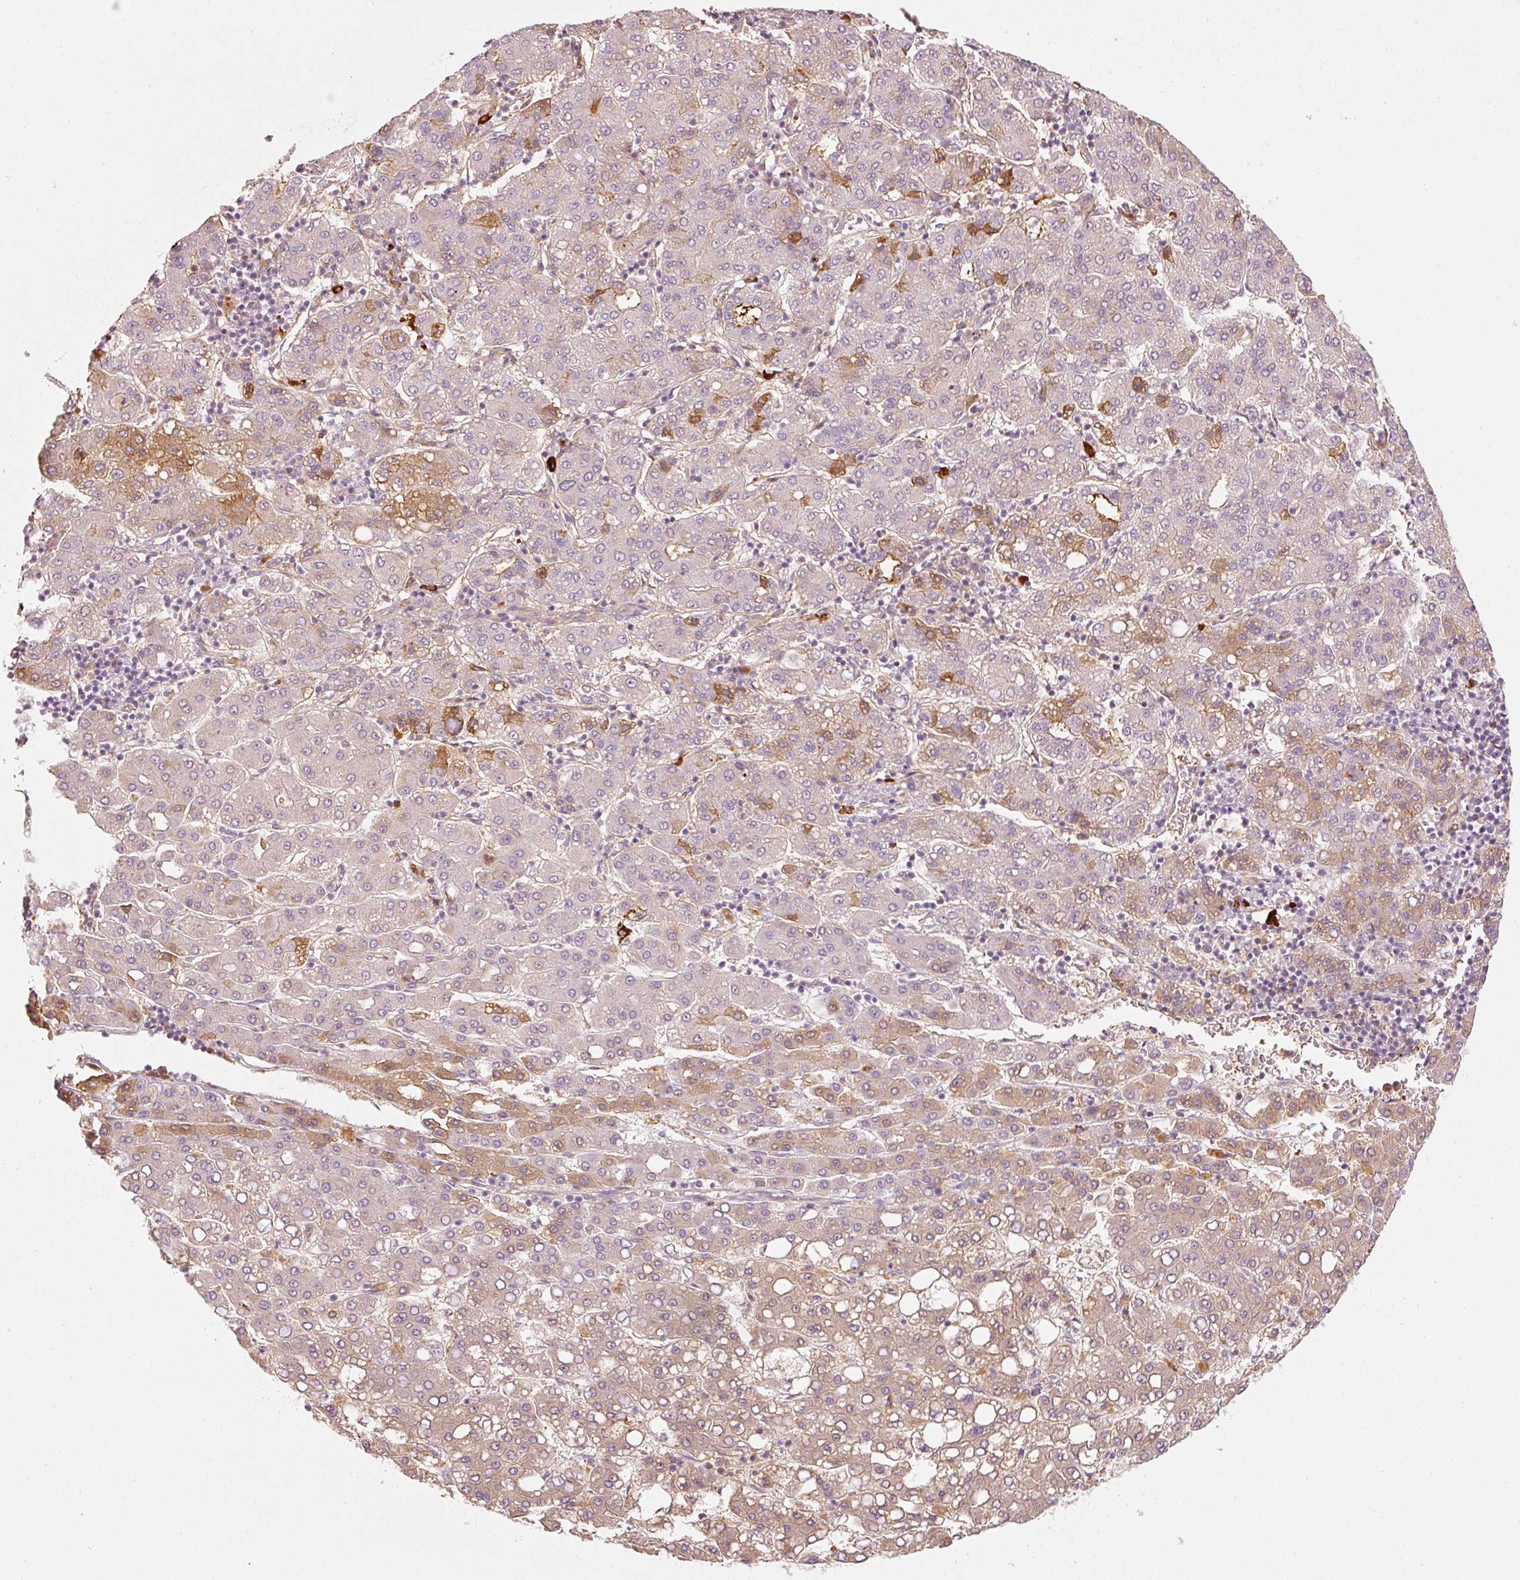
{"staining": {"intensity": "moderate", "quantity": "25%-75%", "location": "cytoplasmic/membranous"}, "tissue": "liver cancer", "cell_type": "Tumor cells", "image_type": "cancer", "snomed": [{"axis": "morphology", "description": "Carcinoma, Hepatocellular, NOS"}, {"axis": "topography", "description": "Liver"}], "caption": "IHC (DAB (3,3'-diaminobenzidine)) staining of liver cancer (hepatocellular carcinoma) reveals moderate cytoplasmic/membranous protein expression in about 25%-75% of tumor cells.", "gene": "VCAM1", "patient": {"sex": "male", "age": 65}}